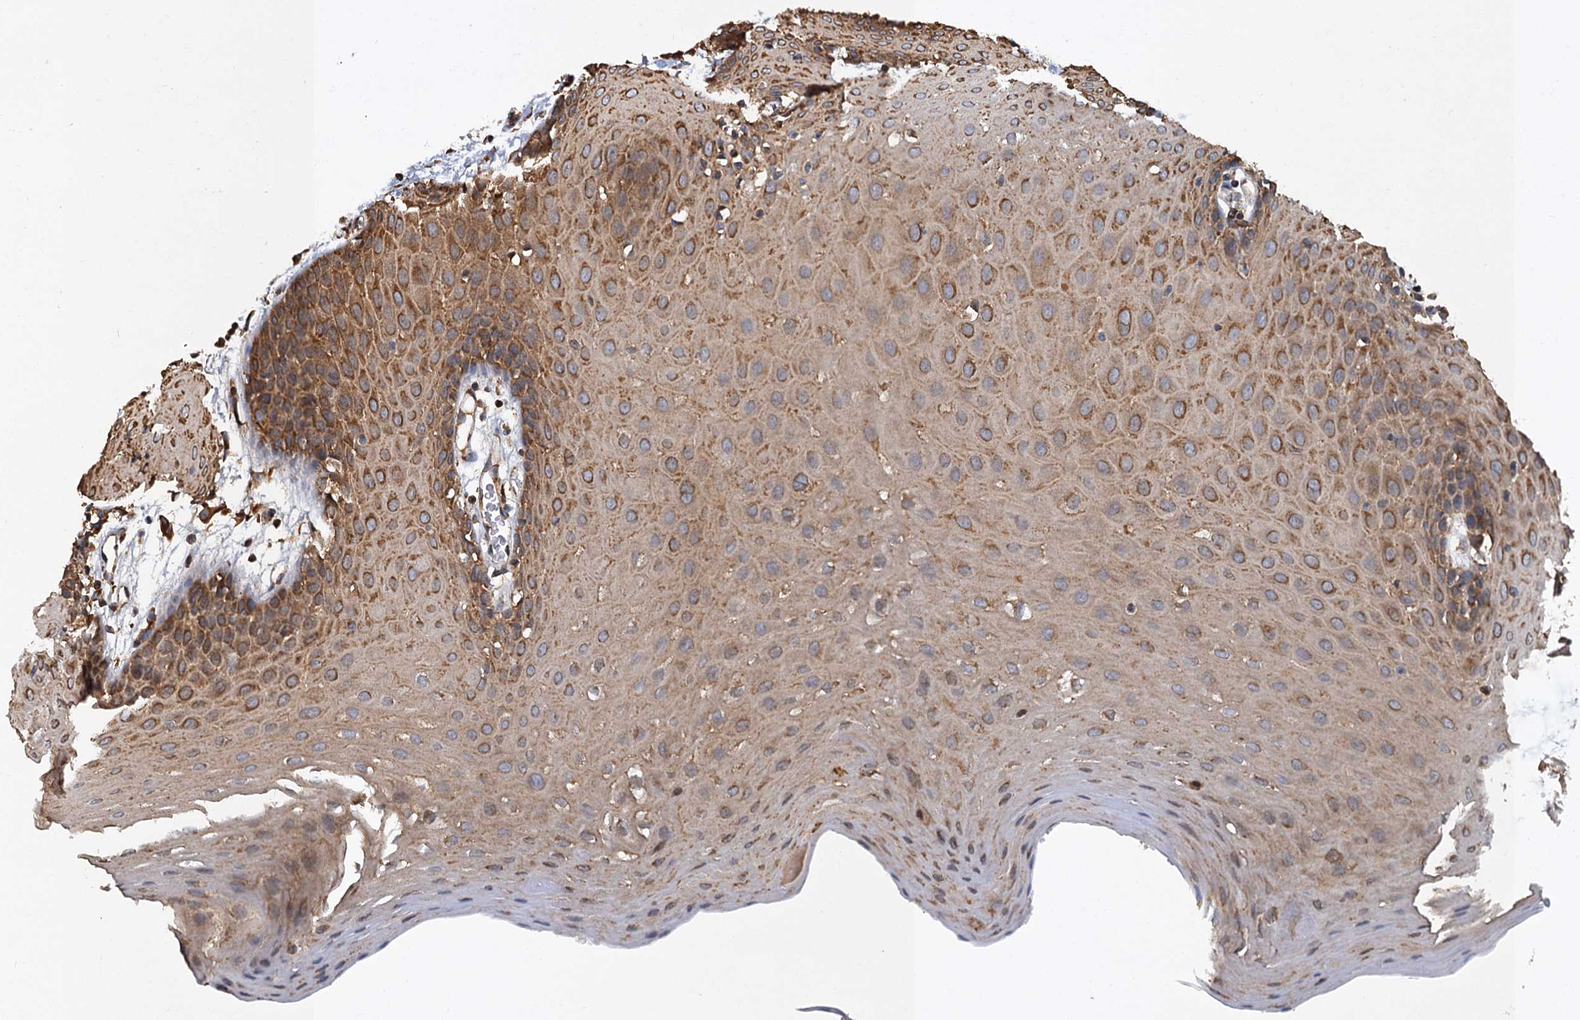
{"staining": {"intensity": "moderate", "quantity": ">75%", "location": "cytoplasmic/membranous"}, "tissue": "oral mucosa", "cell_type": "Squamous epithelial cells", "image_type": "normal", "snomed": [{"axis": "morphology", "description": "Normal tissue, NOS"}, {"axis": "topography", "description": "Skeletal muscle"}, {"axis": "topography", "description": "Oral tissue"}, {"axis": "topography", "description": "Salivary gland"}, {"axis": "topography", "description": "Peripheral nerve tissue"}], "caption": "Unremarkable oral mucosa reveals moderate cytoplasmic/membranous positivity in approximately >75% of squamous epithelial cells.", "gene": "LINS1", "patient": {"sex": "male", "age": 54}}